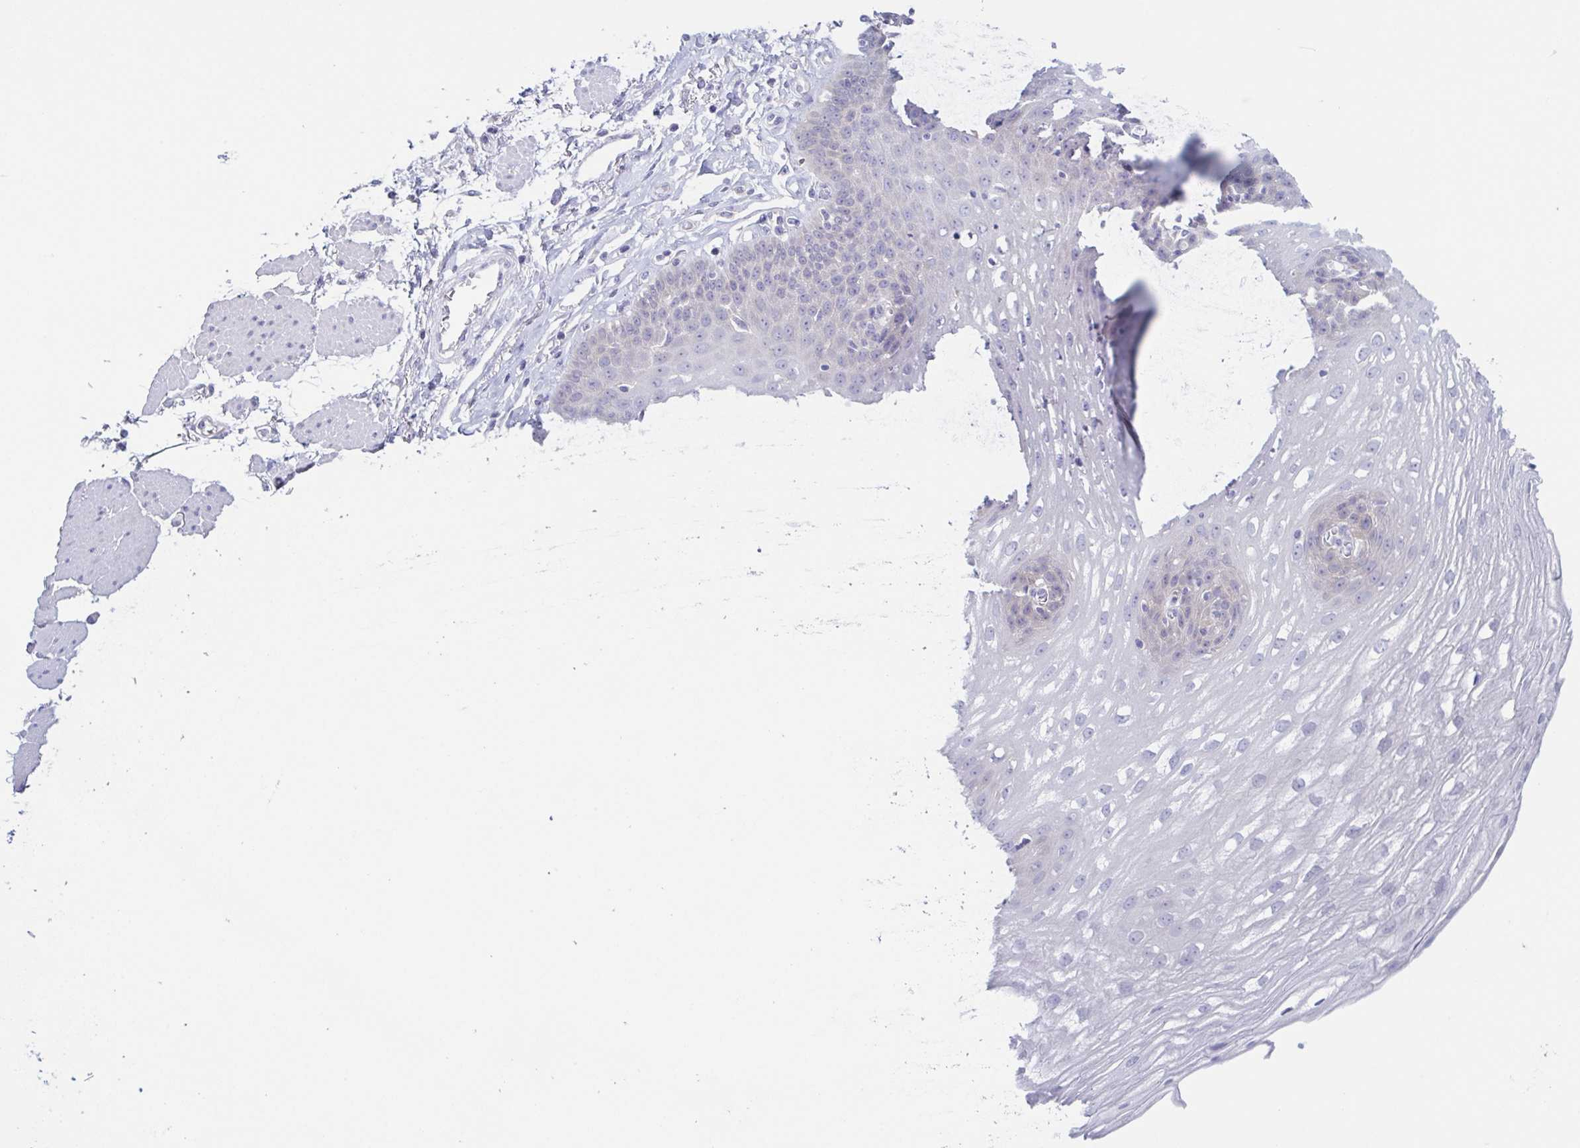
{"staining": {"intensity": "weak", "quantity": "25%-75%", "location": "cytoplasmic/membranous"}, "tissue": "esophagus", "cell_type": "Squamous epithelial cells", "image_type": "normal", "snomed": [{"axis": "morphology", "description": "Normal tissue, NOS"}, {"axis": "topography", "description": "Esophagus"}], "caption": "The photomicrograph demonstrates immunohistochemical staining of normal esophagus. There is weak cytoplasmic/membranous staining is appreciated in about 25%-75% of squamous epithelial cells.", "gene": "HTR2A", "patient": {"sex": "female", "age": 81}}